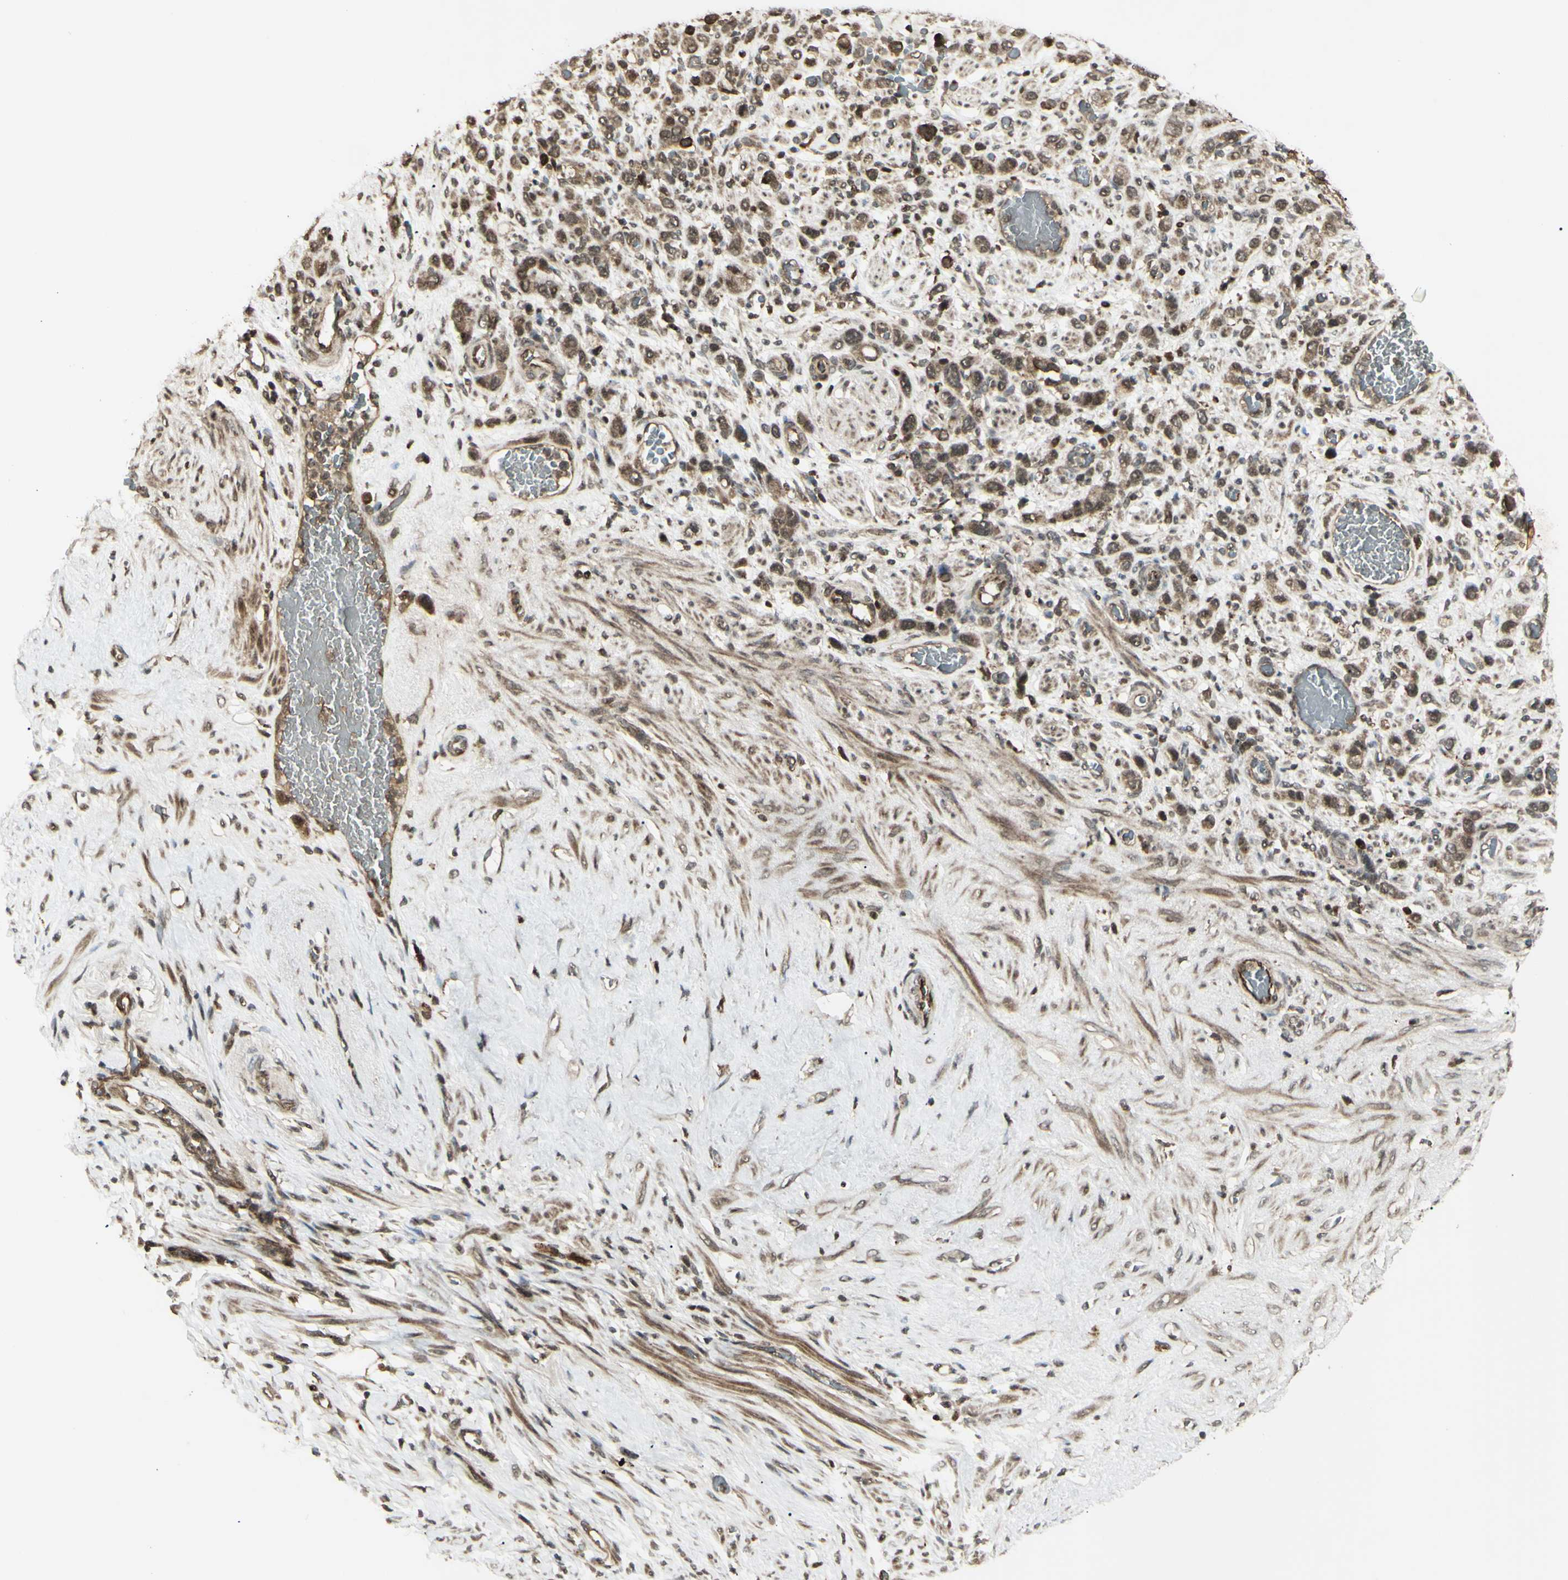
{"staining": {"intensity": "moderate", "quantity": ">75%", "location": "cytoplasmic/membranous,nuclear"}, "tissue": "stomach cancer", "cell_type": "Tumor cells", "image_type": "cancer", "snomed": [{"axis": "morphology", "description": "Adenocarcinoma, NOS"}, {"axis": "morphology", "description": "Adenocarcinoma, High grade"}, {"axis": "topography", "description": "Stomach, upper"}, {"axis": "topography", "description": "Stomach, lower"}], "caption": "Stomach adenocarcinoma tissue displays moderate cytoplasmic/membranous and nuclear expression in approximately >75% of tumor cells, visualized by immunohistochemistry. (IHC, brightfield microscopy, high magnification).", "gene": "BLNK", "patient": {"sex": "female", "age": 65}}